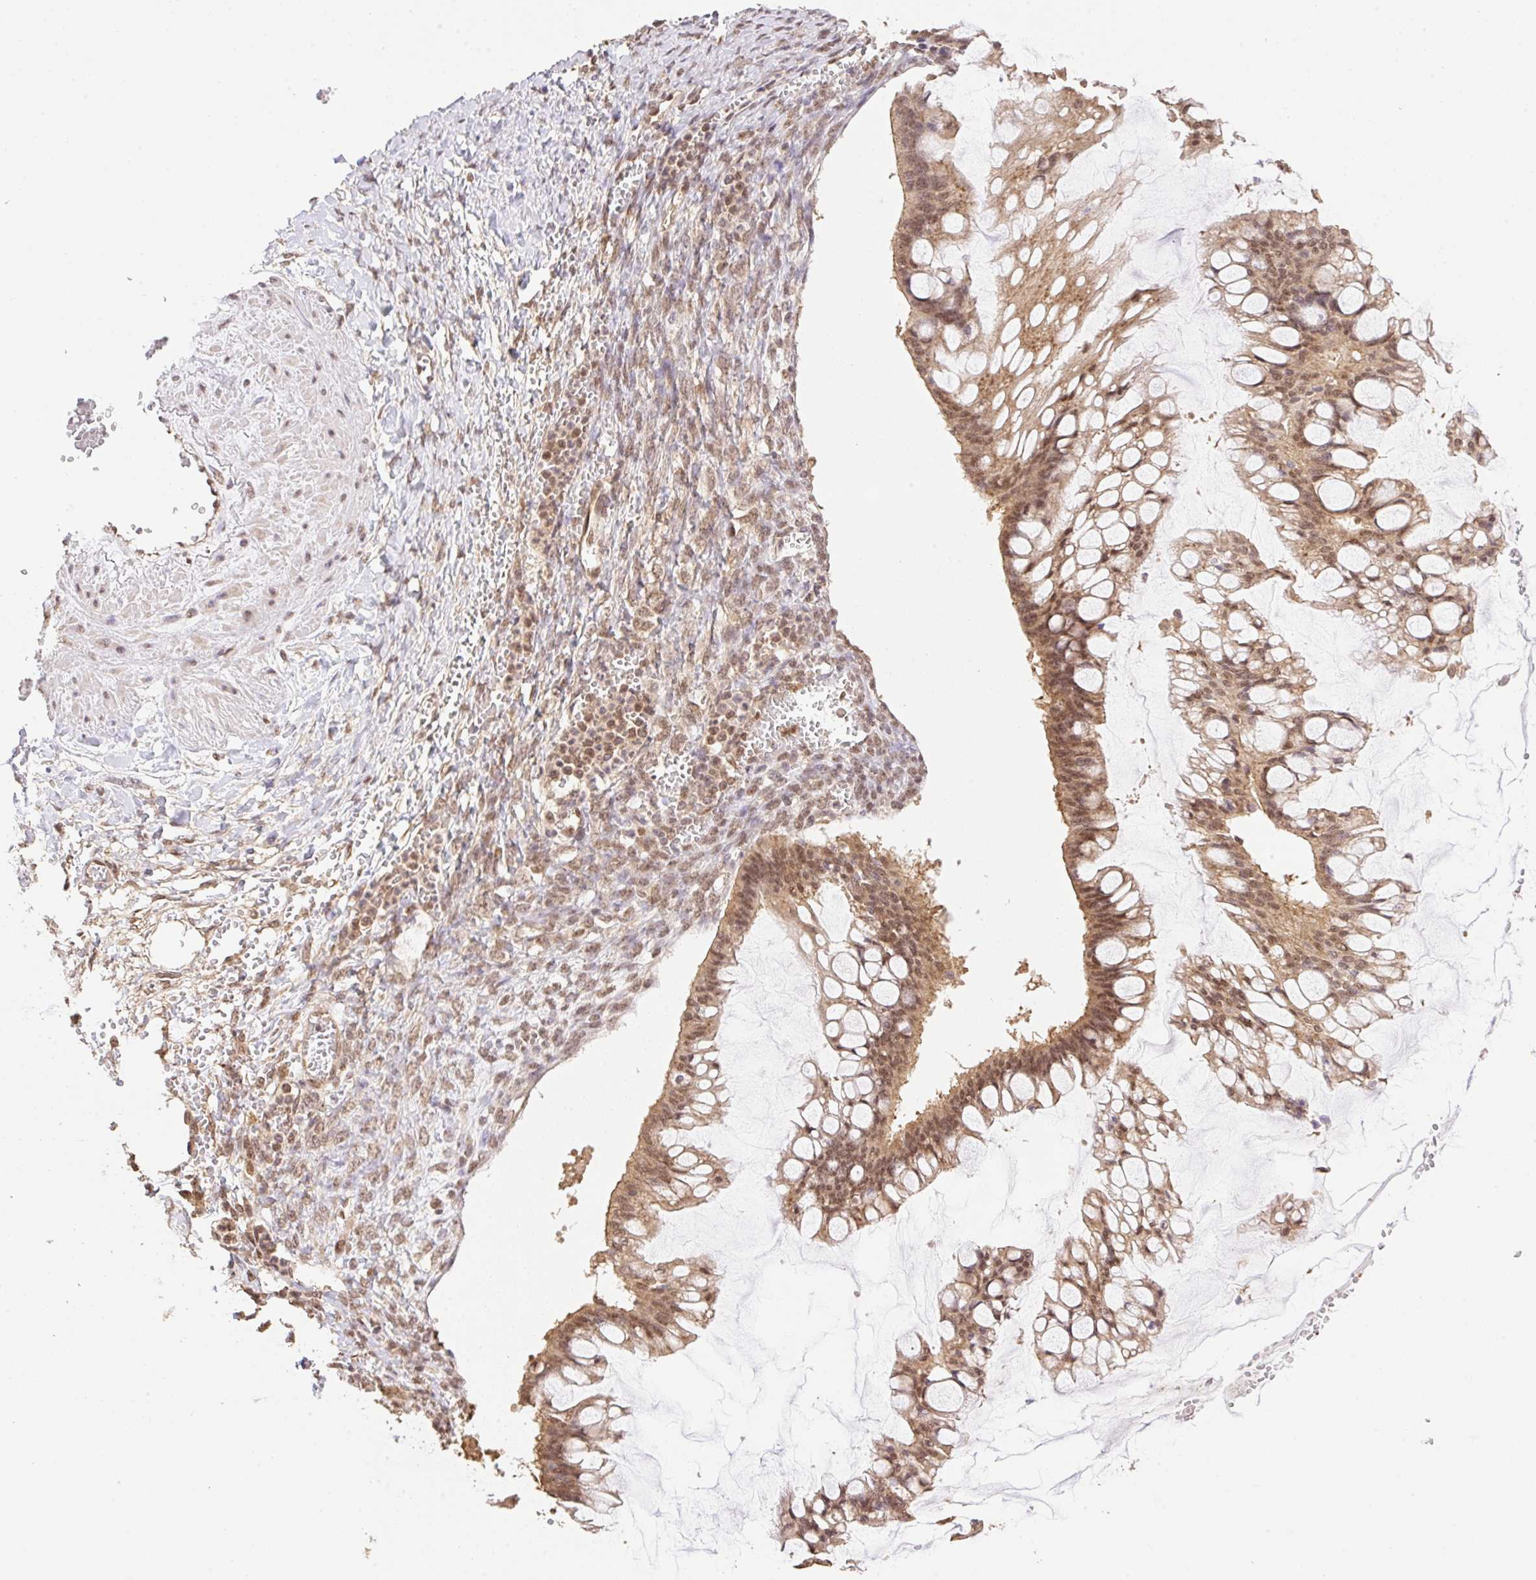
{"staining": {"intensity": "moderate", "quantity": ">75%", "location": "cytoplasmic/membranous,nuclear"}, "tissue": "ovarian cancer", "cell_type": "Tumor cells", "image_type": "cancer", "snomed": [{"axis": "morphology", "description": "Cystadenocarcinoma, mucinous, NOS"}, {"axis": "topography", "description": "Ovary"}], "caption": "Moderate cytoplasmic/membranous and nuclear positivity is seen in about >75% of tumor cells in ovarian mucinous cystadenocarcinoma.", "gene": "VPS25", "patient": {"sex": "female", "age": 73}}